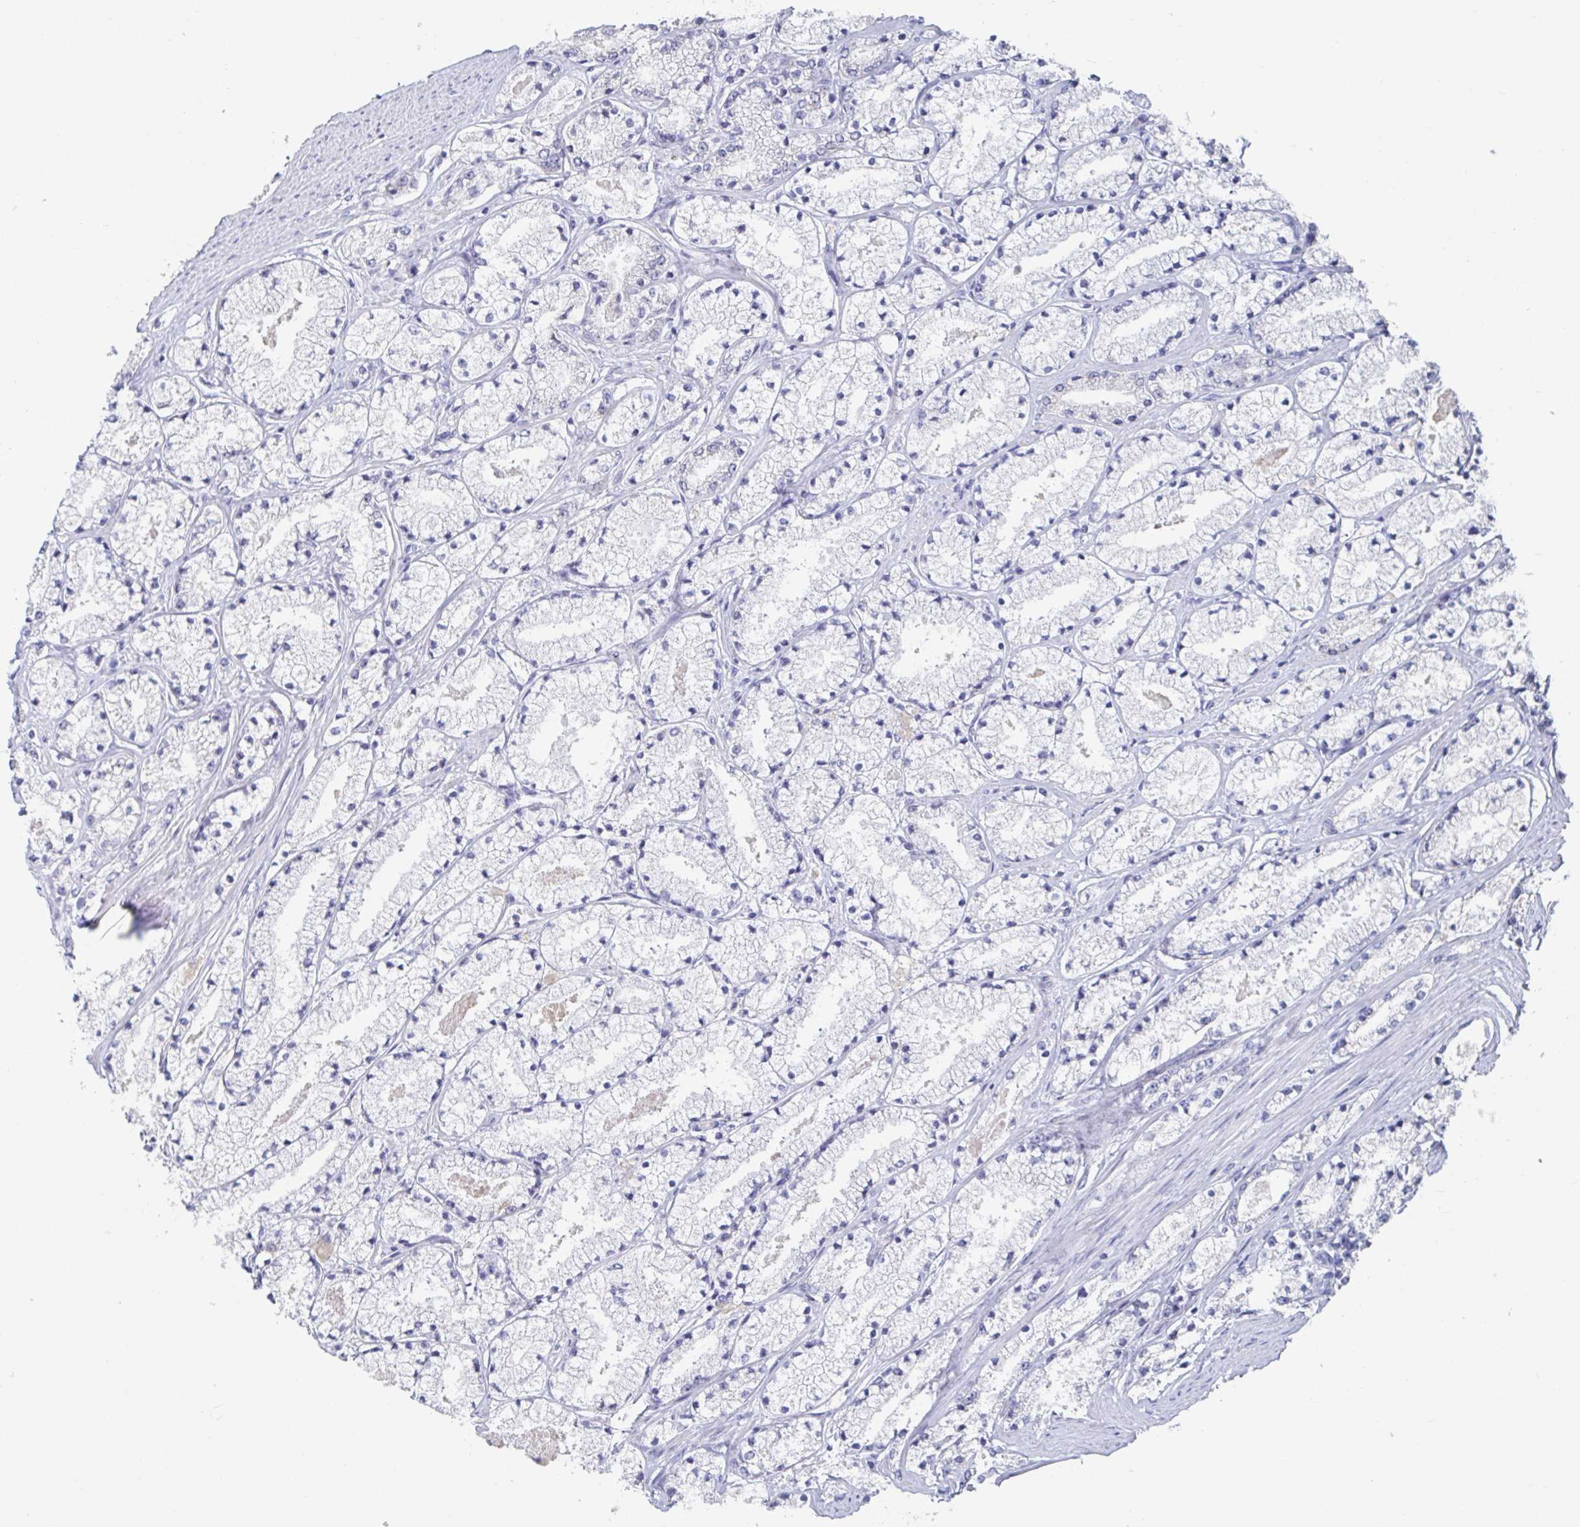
{"staining": {"intensity": "negative", "quantity": "none", "location": "none"}, "tissue": "prostate cancer", "cell_type": "Tumor cells", "image_type": "cancer", "snomed": [{"axis": "morphology", "description": "Adenocarcinoma, High grade"}, {"axis": "topography", "description": "Prostate"}], "caption": "DAB immunohistochemical staining of prostate cancer (adenocarcinoma (high-grade)) reveals no significant positivity in tumor cells. Nuclei are stained in blue.", "gene": "SPPL3", "patient": {"sex": "male", "age": 63}}